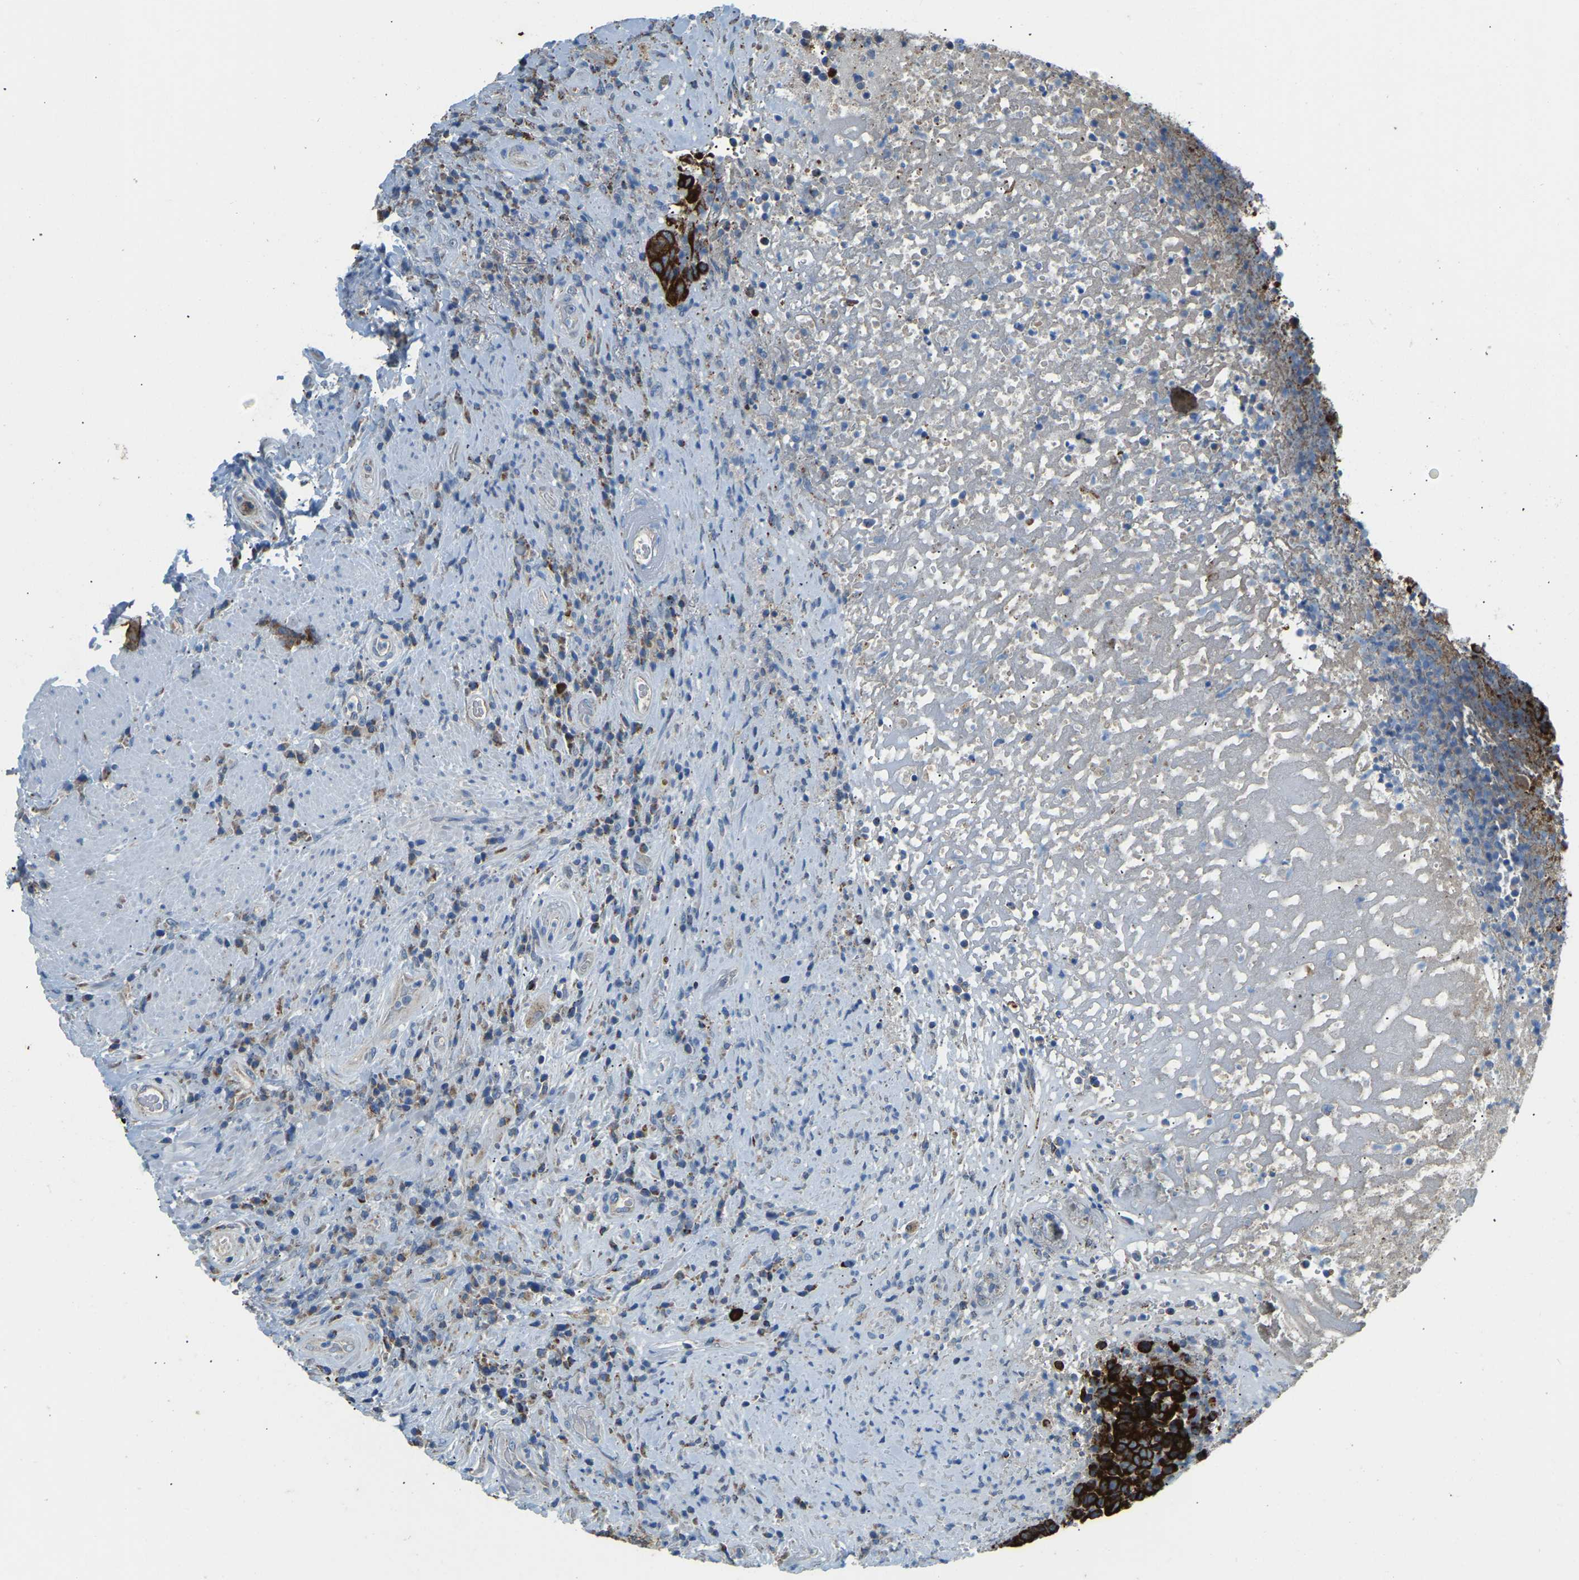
{"staining": {"intensity": "strong", "quantity": ">75%", "location": "cytoplasmic/membranous"}, "tissue": "colorectal cancer", "cell_type": "Tumor cells", "image_type": "cancer", "snomed": [{"axis": "morphology", "description": "Adenocarcinoma, NOS"}, {"axis": "topography", "description": "Rectum"}], "caption": "The micrograph reveals staining of adenocarcinoma (colorectal), revealing strong cytoplasmic/membranous protein staining (brown color) within tumor cells. Using DAB (3,3'-diaminobenzidine) (brown) and hematoxylin (blue) stains, captured at high magnification using brightfield microscopy.", "gene": "ZNF200", "patient": {"sex": "male", "age": 72}}